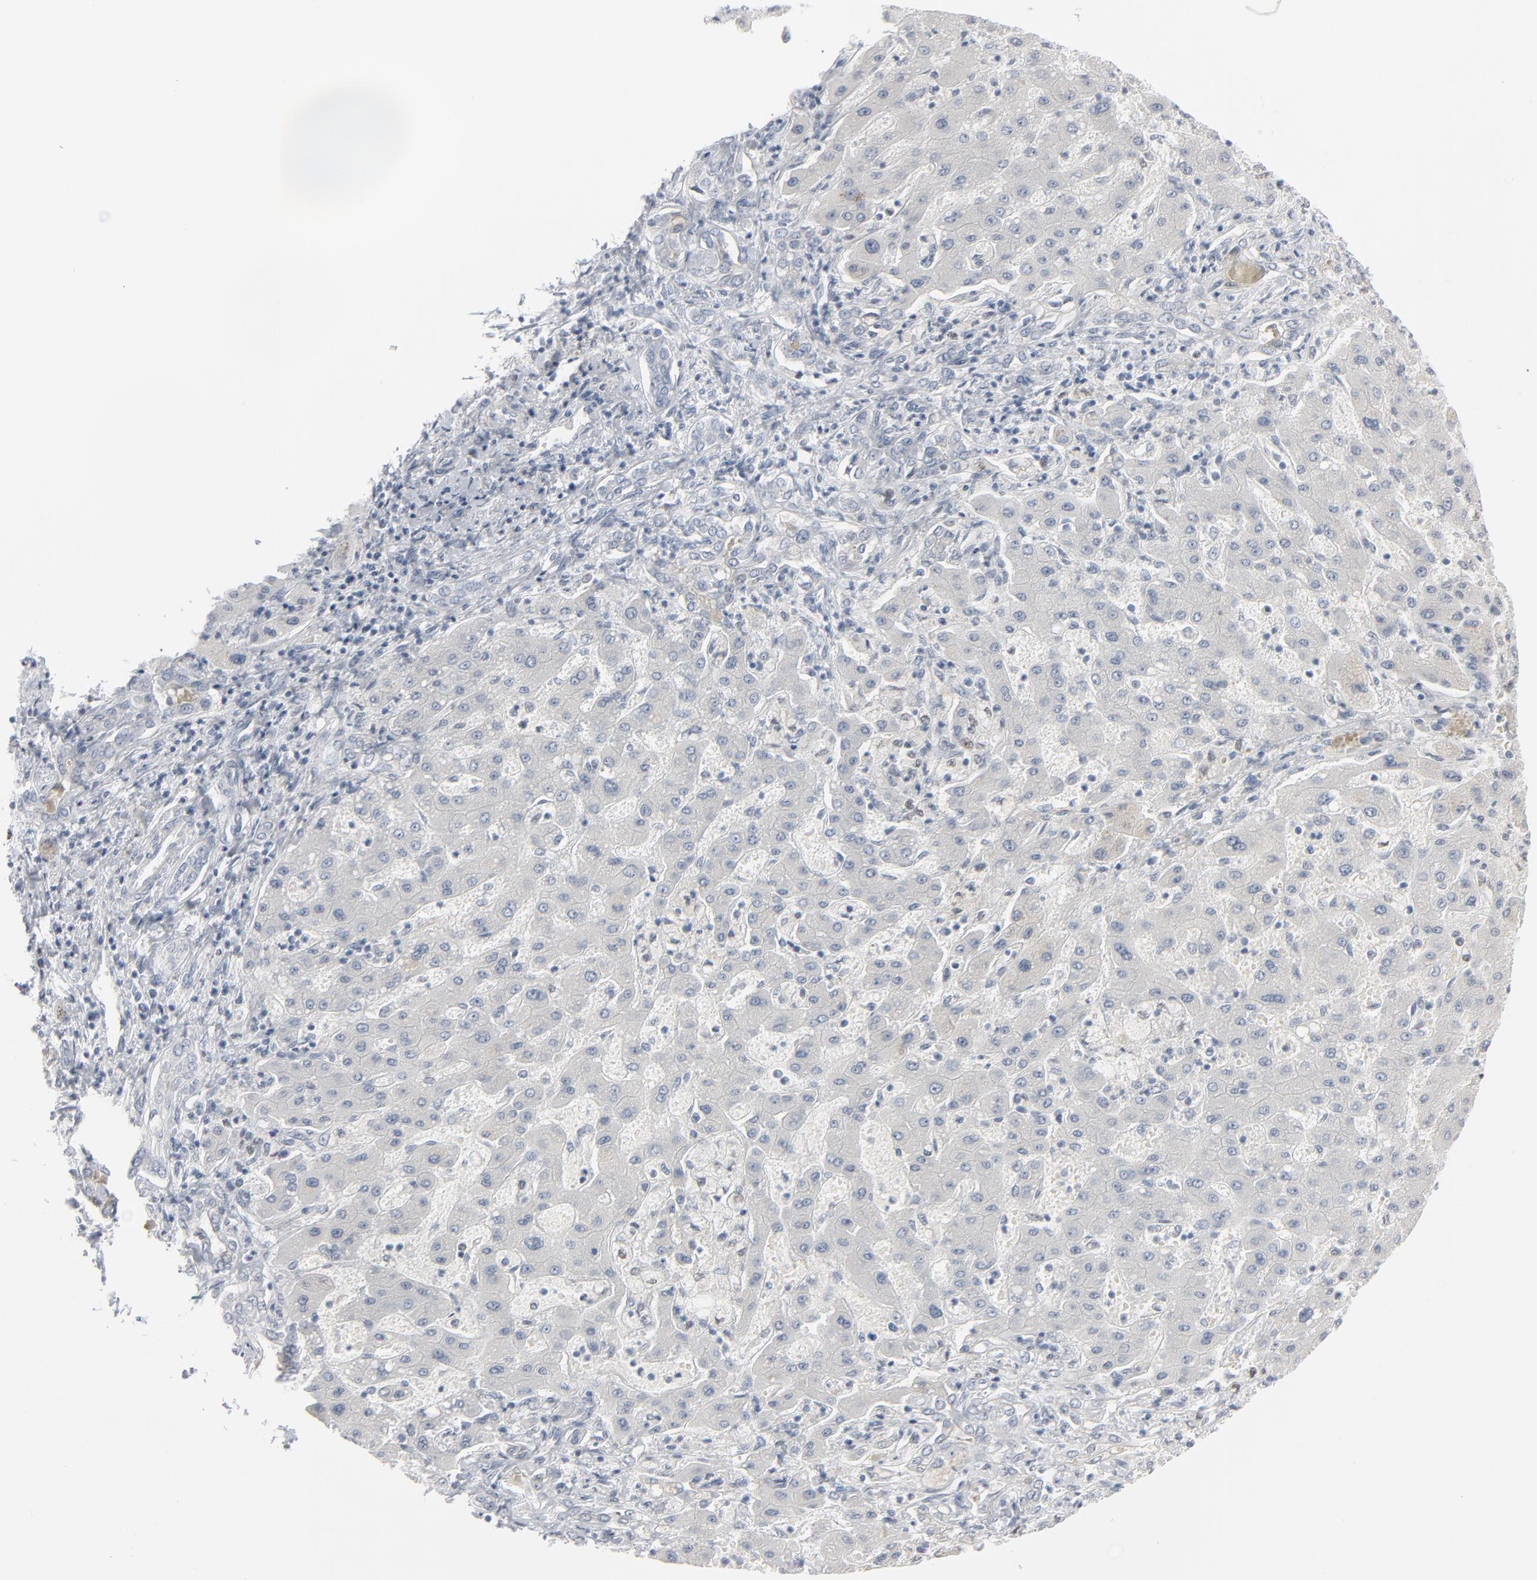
{"staining": {"intensity": "negative", "quantity": "none", "location": "none"}, "tissue": "liver cancer", "cell_type": "Tumor cells", "image_type": "cancer", "snomed": [{"axis": "morphology", "description": "Cholangiocarcinoma"}, {"axis": "topography", "description": "Liver"}], "caption": "Tumor cells show no significant expression in liver cancer (cholangiocarcinoma). (IHC, brightfield microscopy, high magnification).", "gene": "MITF", "patient": {"sex": "male", "age": 50}}